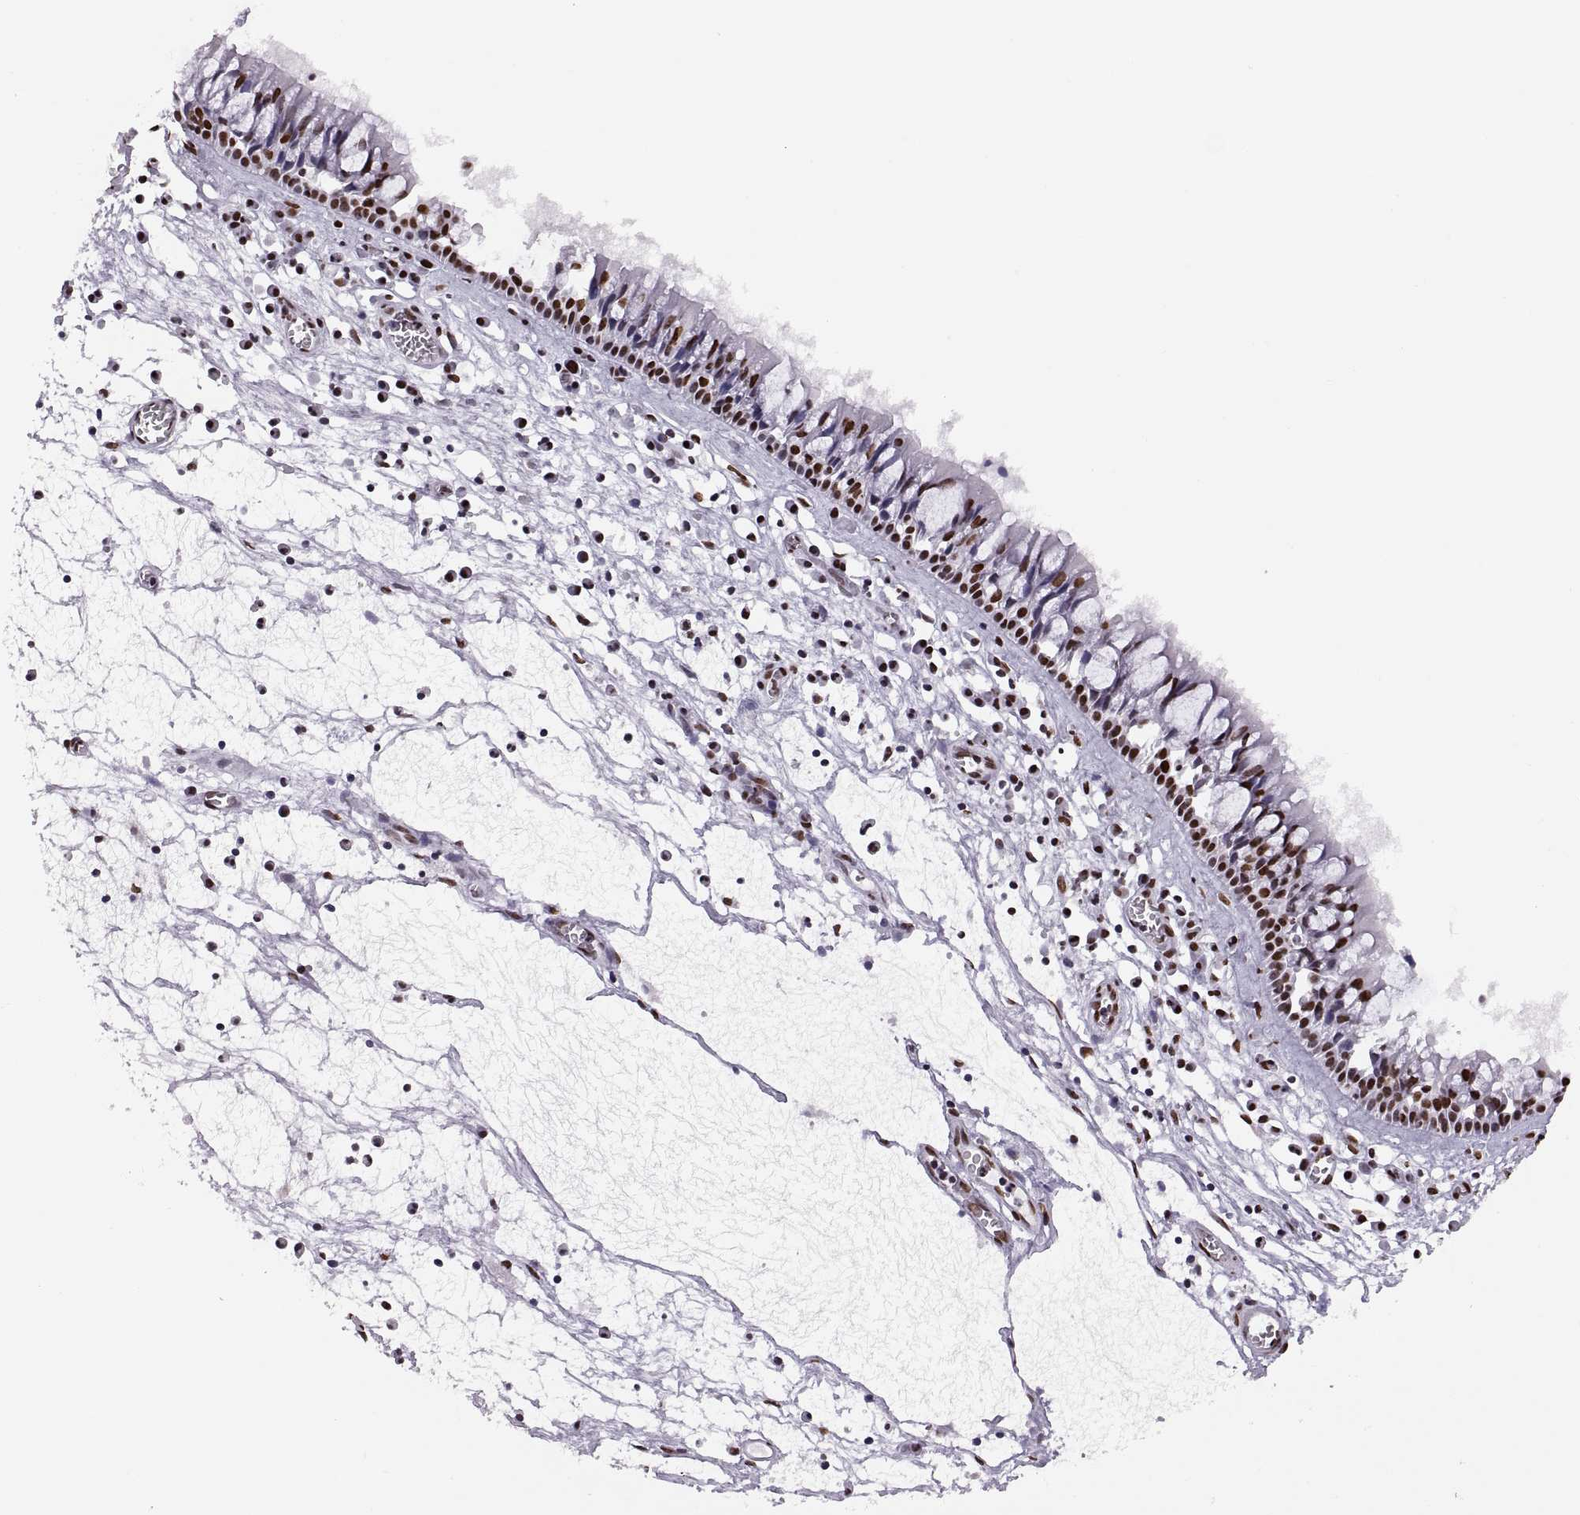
{"staining": {"intensity": "strong", "quantity": "25%-75%", "location": "nuclear"}, "tissue": "nasopharynx", "cell_type": "Respiratory epithelial cells", "image_type": "normal", "snomed": [{"axis": "morphology", "description": "Normal tissue, NOS"}, {"axis": "topography", "description": "Nasopharynx"}], "caption": "Strong nuclear staining for a protein is appreciated in about 25%-75% of respiratory epithelial cells of benign nasopharynx using IHC.", "gene": "SNAI1", "patient": {"sex": "male", "age": 61}}